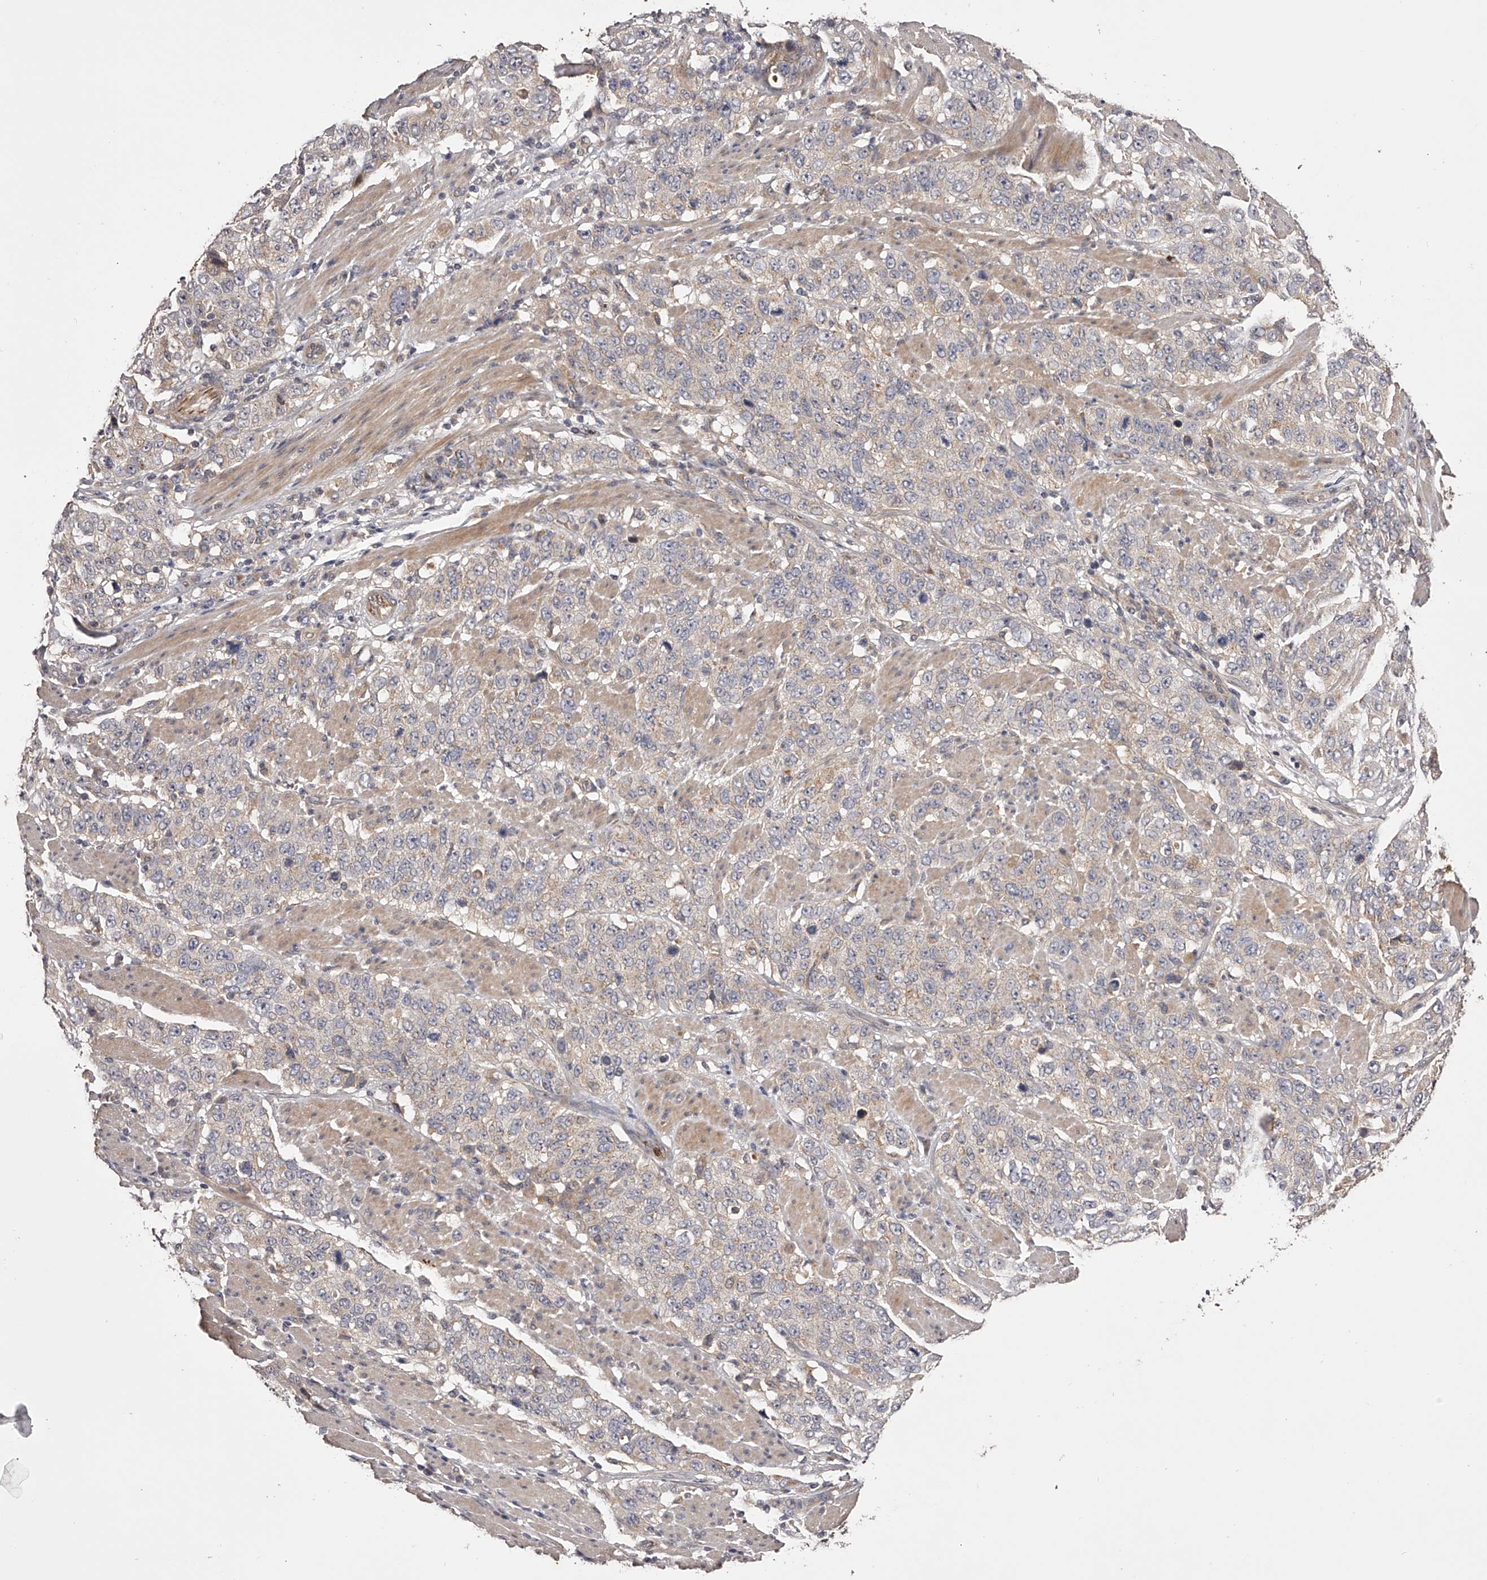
{"staining": {"intensity": "weak", "quantity": ">75%", "location": "cytoplasmic/membranous"}, "tissue": "stomach cancer", "cell_type": "Tumor cells", "image_type": "cancer", "snomed": [{"axis": "morphology", "description": "Adenocarcinoma, NOS"}, {"axis": "topography", "description": "Stomach"}], "caption": "Weak cytoplasmic/membranous staining for a protein is appreciated in about >75% of tumor cells of stomach adenocarcinoma using IHC.", "gene": "ODF2L", "patient": {"sex": "male", "age": 48}}